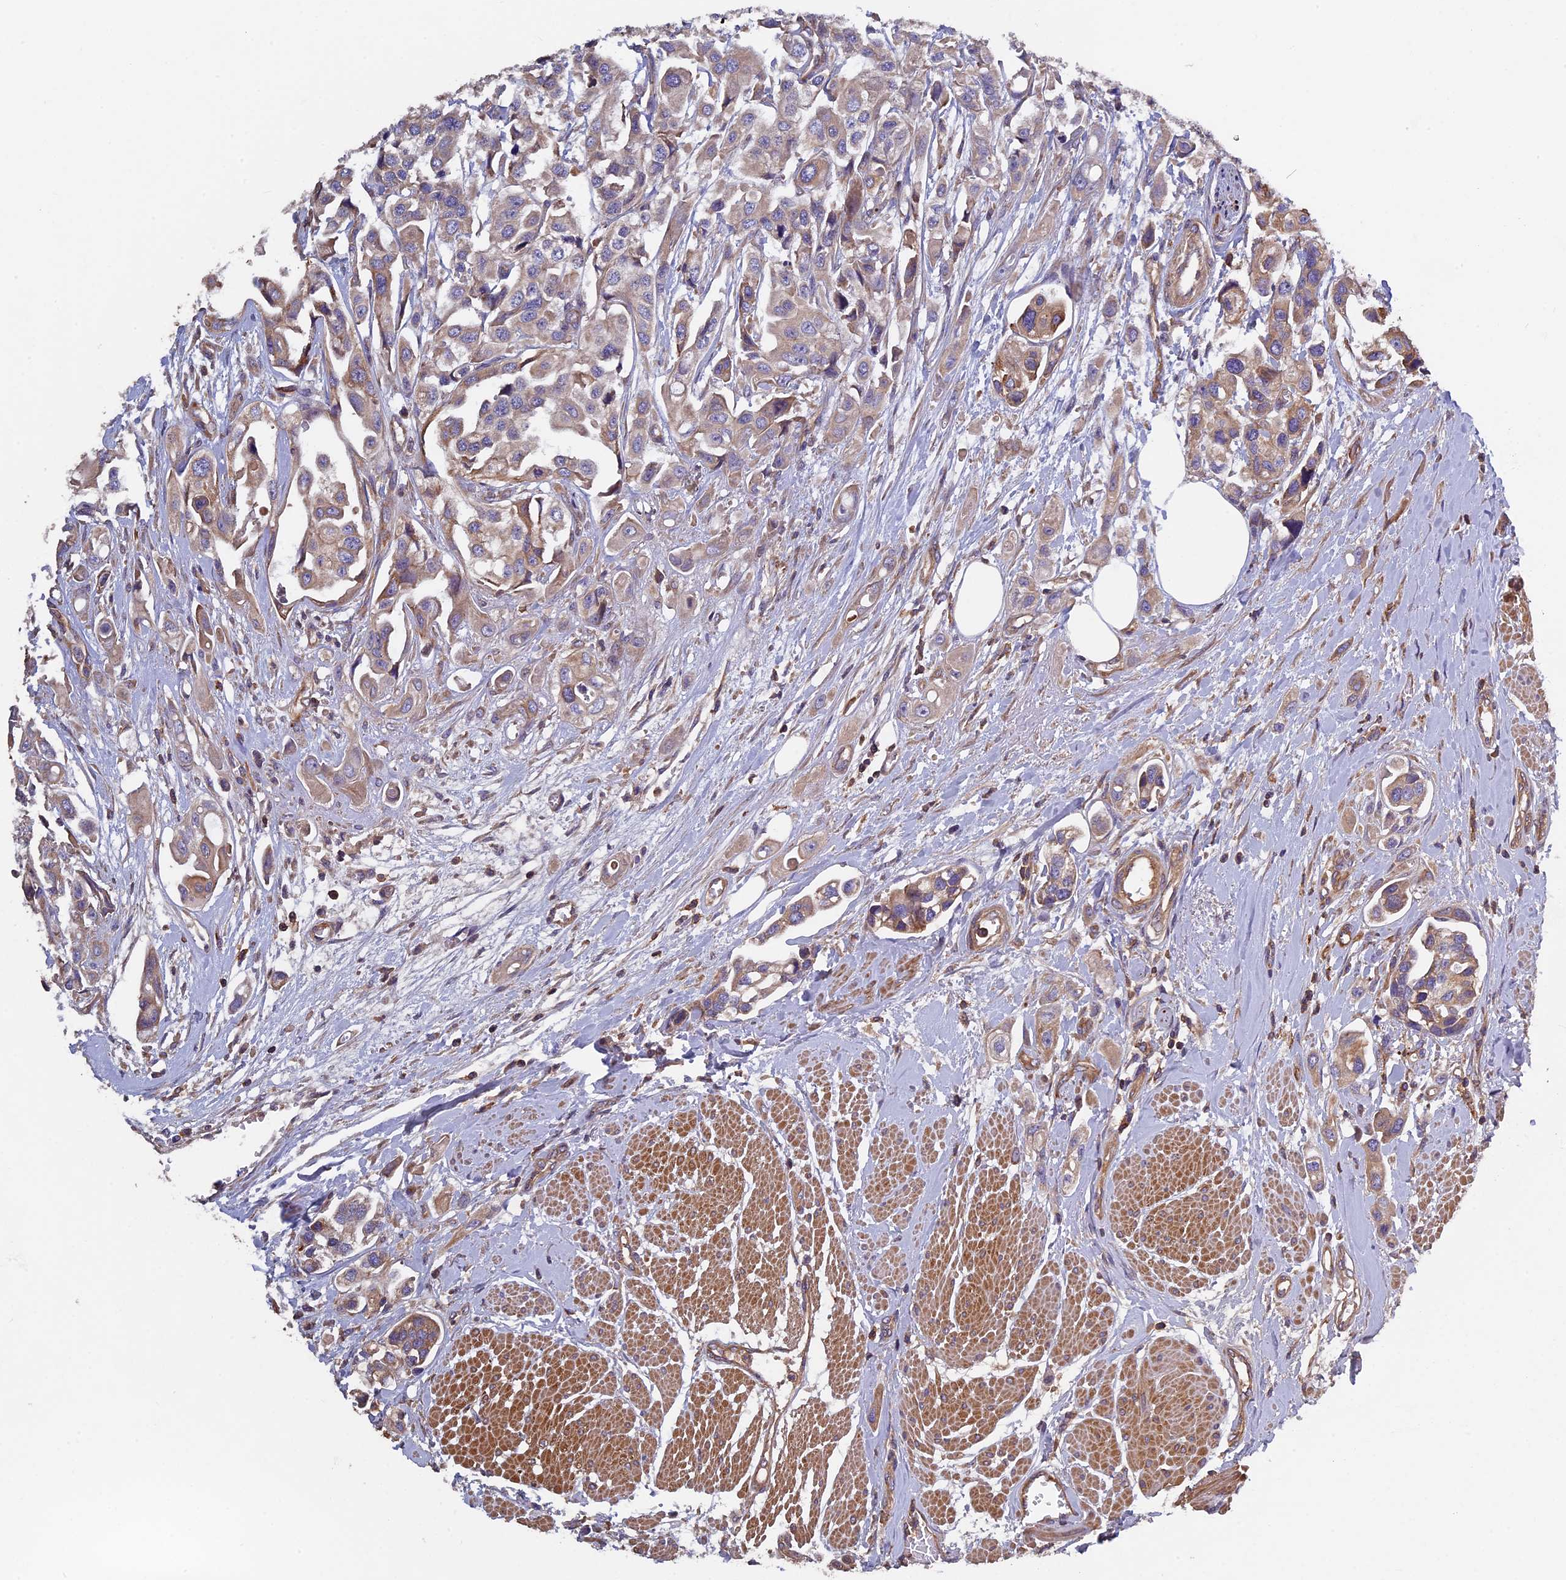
{"staining": {"intensity": "moderate", "quantity": "25%-75%", "location": "cytoplasmic/membranous"}, "tissue": "urothelial cancer", "cell_type": "Tumor cells", "image_type": "cancer", "snomed": [{"axis": "morphology", "description": "Urothelial carcinoma, High grade"}, {"axis": "topography", "description": "Urinary bladder"}], "caption": "Protein staining demonstrates moderate cytoplasmic/membranous positivity in about 25%-75% of tumor cells in urothelial cancer.", "gene": "CCDC153", "patient": {"sex": "male", "age": 67}}